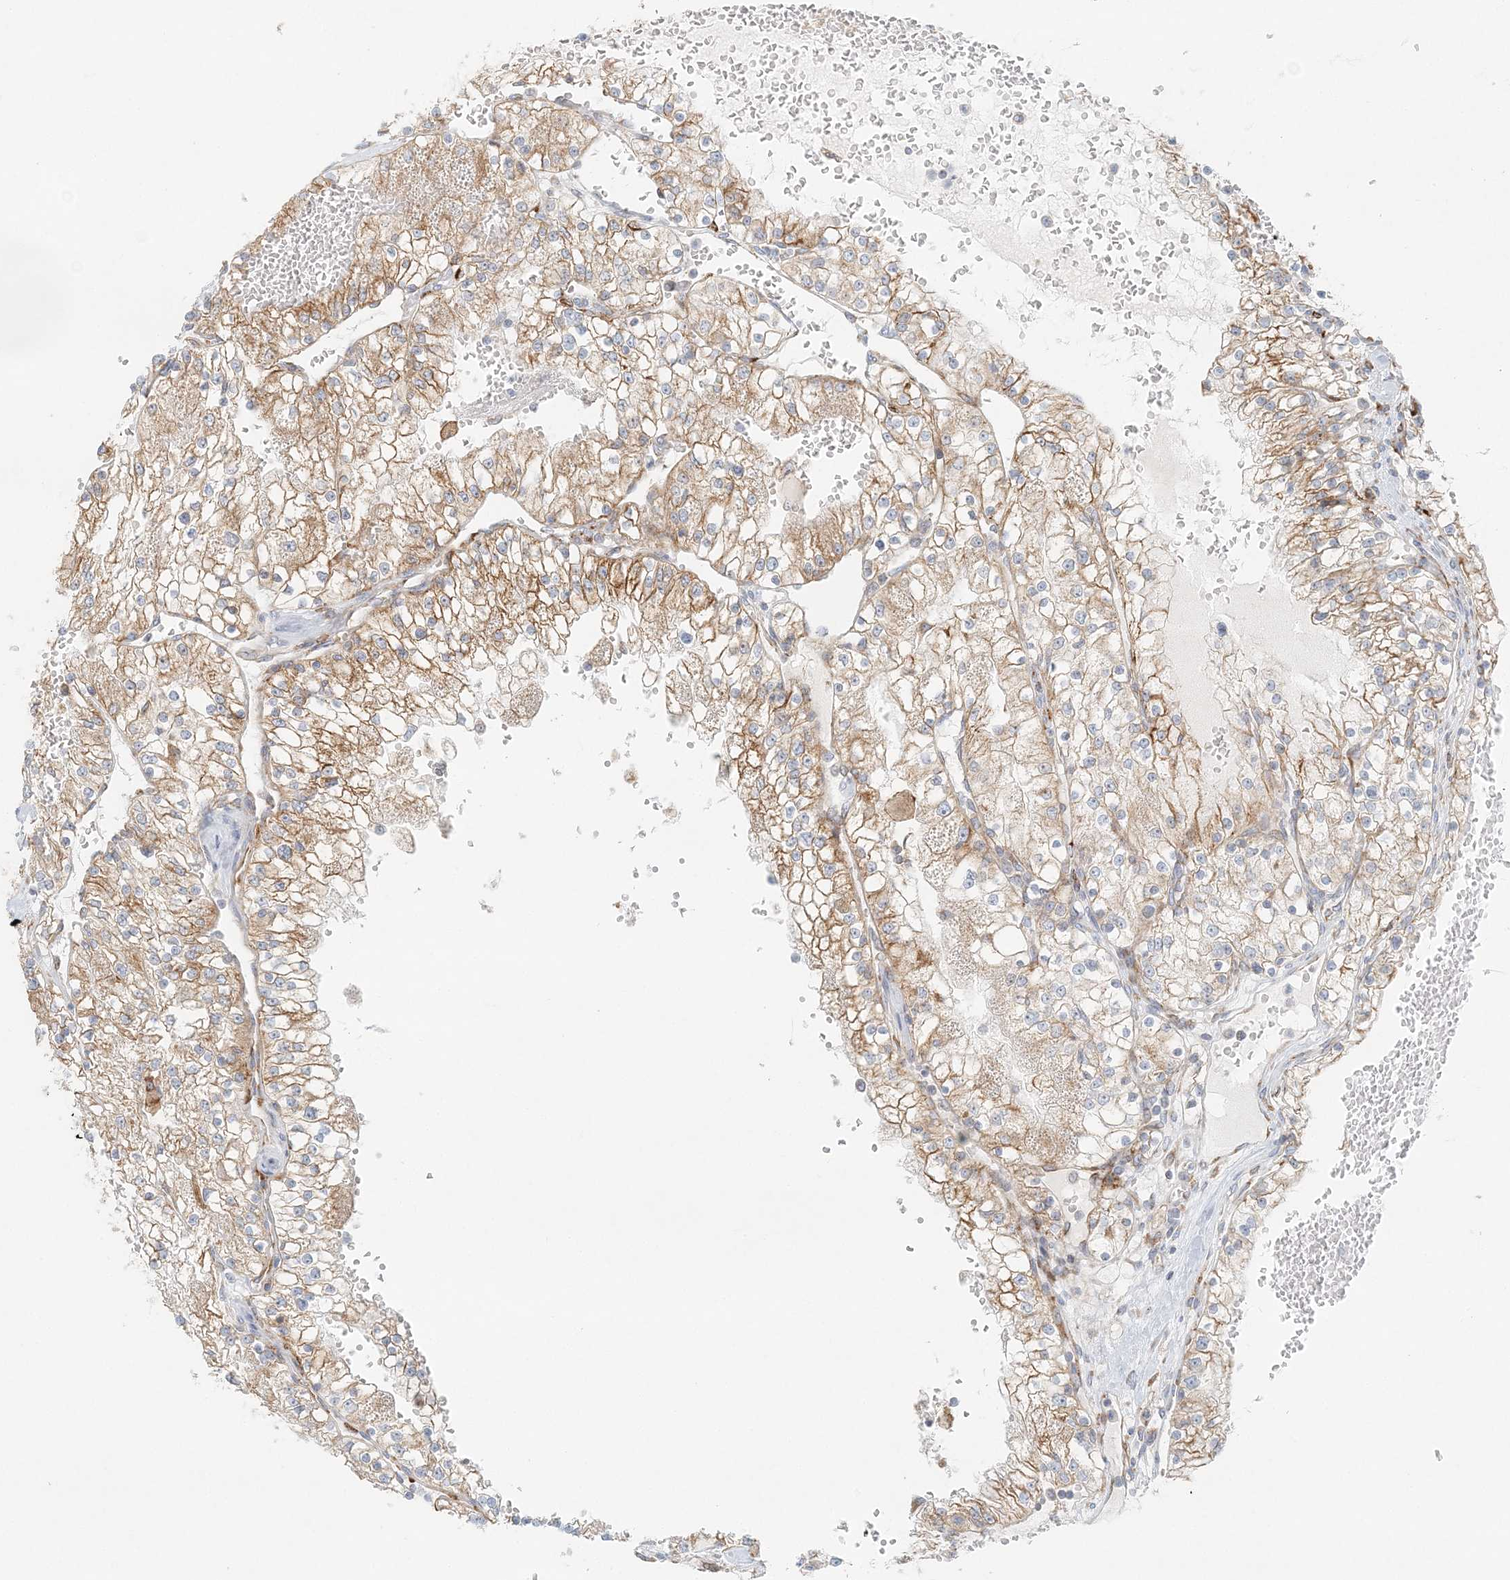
{"staining": {"intensity": "moderate", "quantity": ">75%", "location": "cytoplasmic/membranous"}, "tissue": "renal cancer", "cell_type": "Tumor cells", "image_type": "cancer", "snomed": [{"axis": "morphology", "description": "Normal tissue, NOS"}, {"axis": "morphology", "description": "Adenocarcinoma, NOS"}, {"axis": "topography", "description": "Kidney"}], "caption": "Renal cancer was stained to show a protein in brown. There is medium levels of moderate cytoplasmic/membranous positivity in about >75% of tumor cells.", "gene": "STK11IP", "patient": {"sex": "male", "age": 68}}